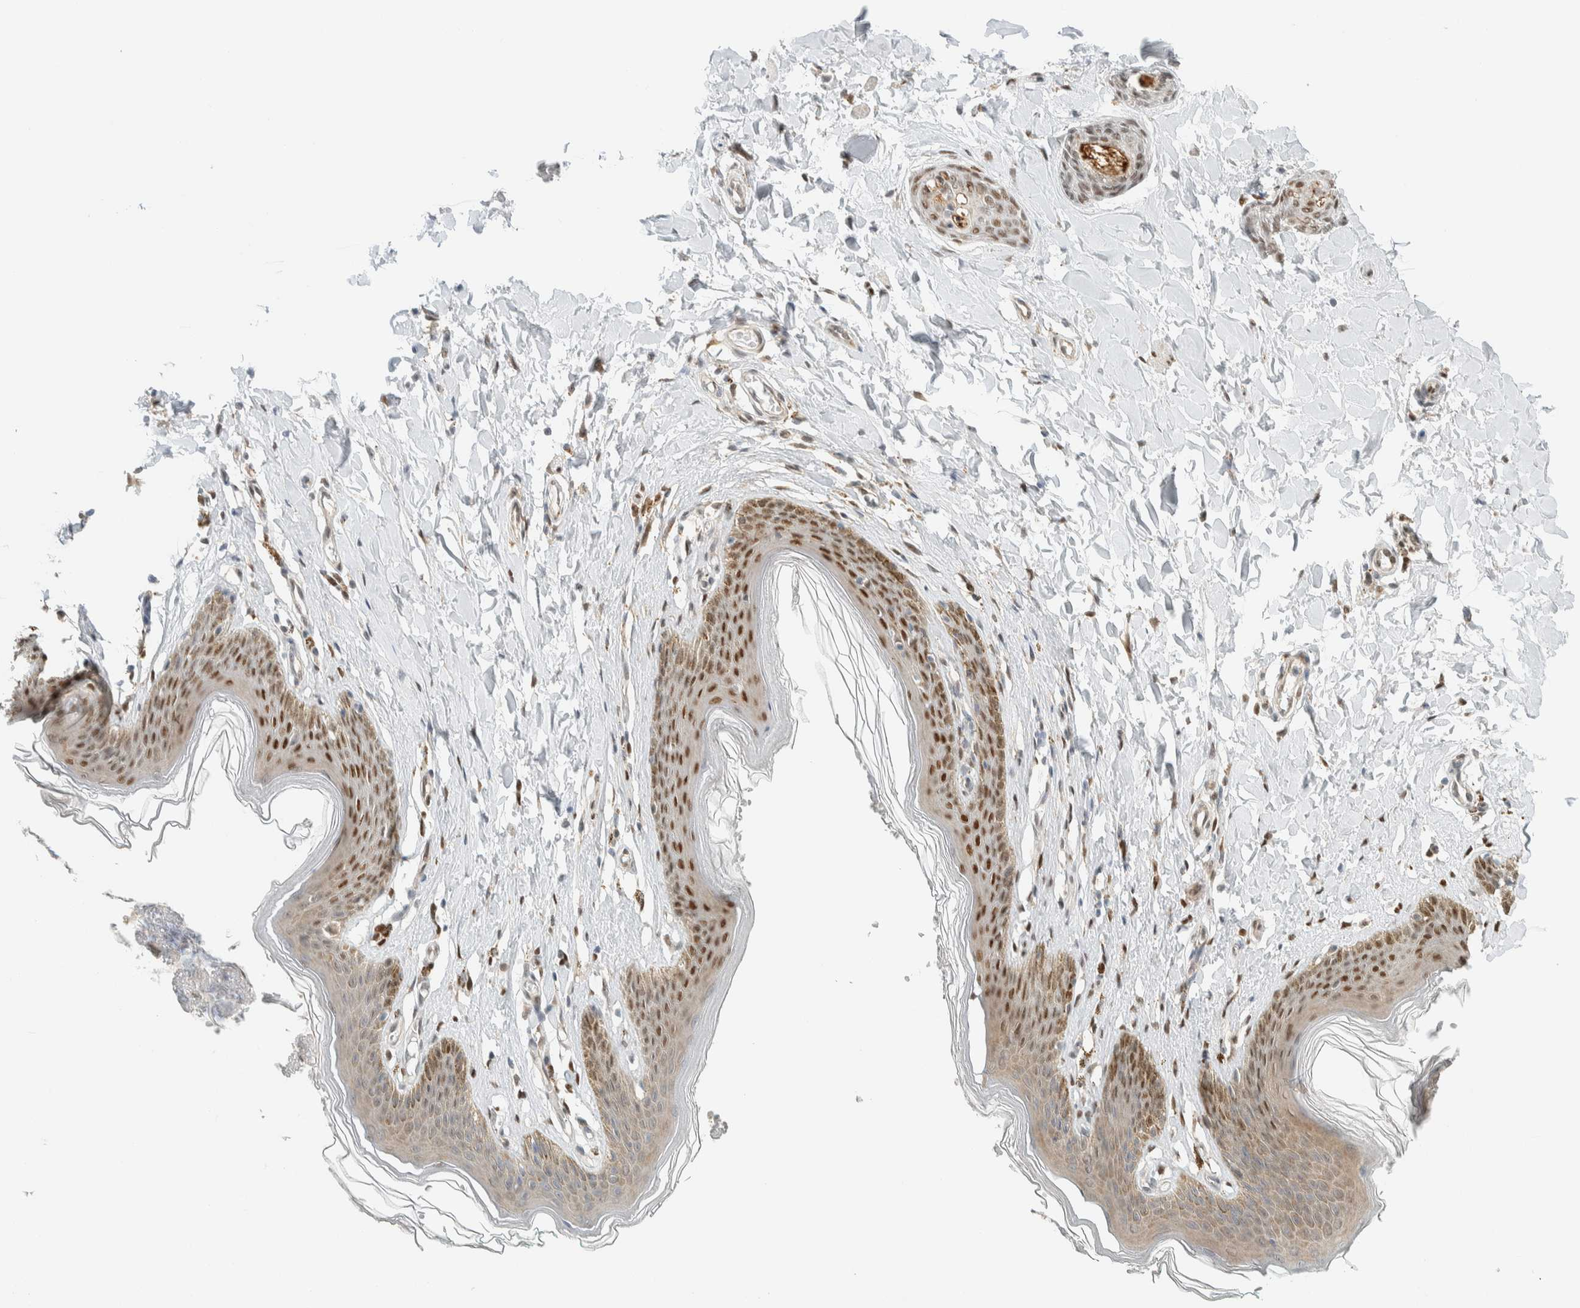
{"staining": {"intensity": "moderate", "quantity": "25%-75%", "location": "cytoplasmic/membranous,nuclear"}, "tissue": "skin", "cell_type": "Epidermal cells", "image_type": "normal", "snomed": [{"axis": "morphology", "description": "Normal tissue, NOS"}, {"axis": "topography", "description": "Vulva"}], "caption": "Unremarkable skin demonstrates moderate cytoplasmic/membranous,nuclear expression in about 25%-75% of epidermal cells The staining was performed using DAB (3,3'-diaminobenzidine), with brown indicating positive protein expression. Nuclei are stained blue with hematoxylin..", "gene": "TFE3", "patient": {"sex": "female", "age": 66}}